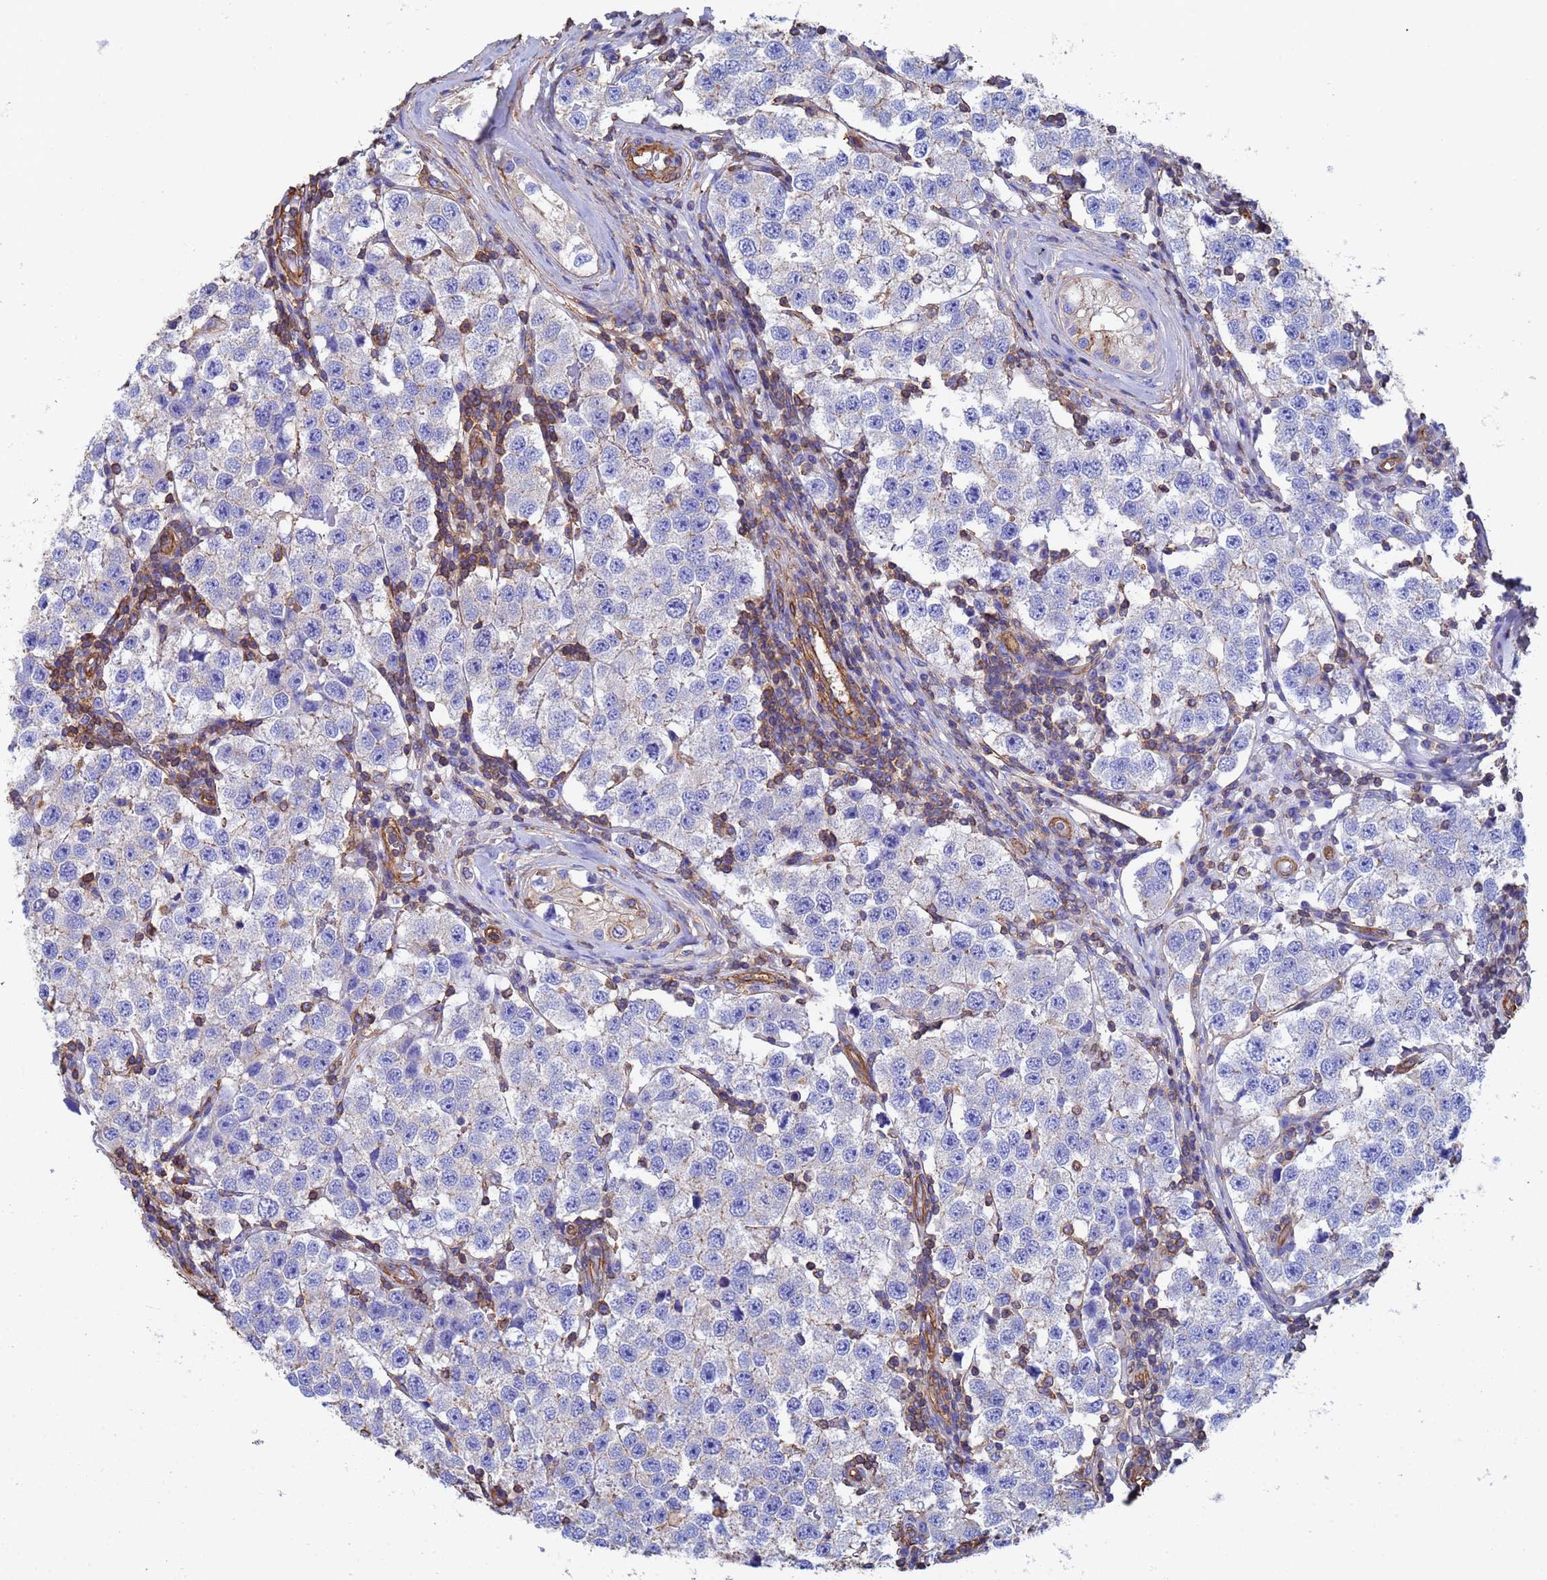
{"staining": {"intensity": "negative", "quantity": "none", "location": "none"}, "tissue": "testis cancer", "cell_type": "Tumor cells", "image_type": "cancer", "snomed": [{"axis": "morphology", "description": "Seminoma, NOS"}, {"axis": "topography", "description": "Testis"}], "caption": "An image of human seminoma (testis) is negative for staining in tumor cells.", "gene": "MYL12A", "patient": {"sex": "male", "age": 34}}